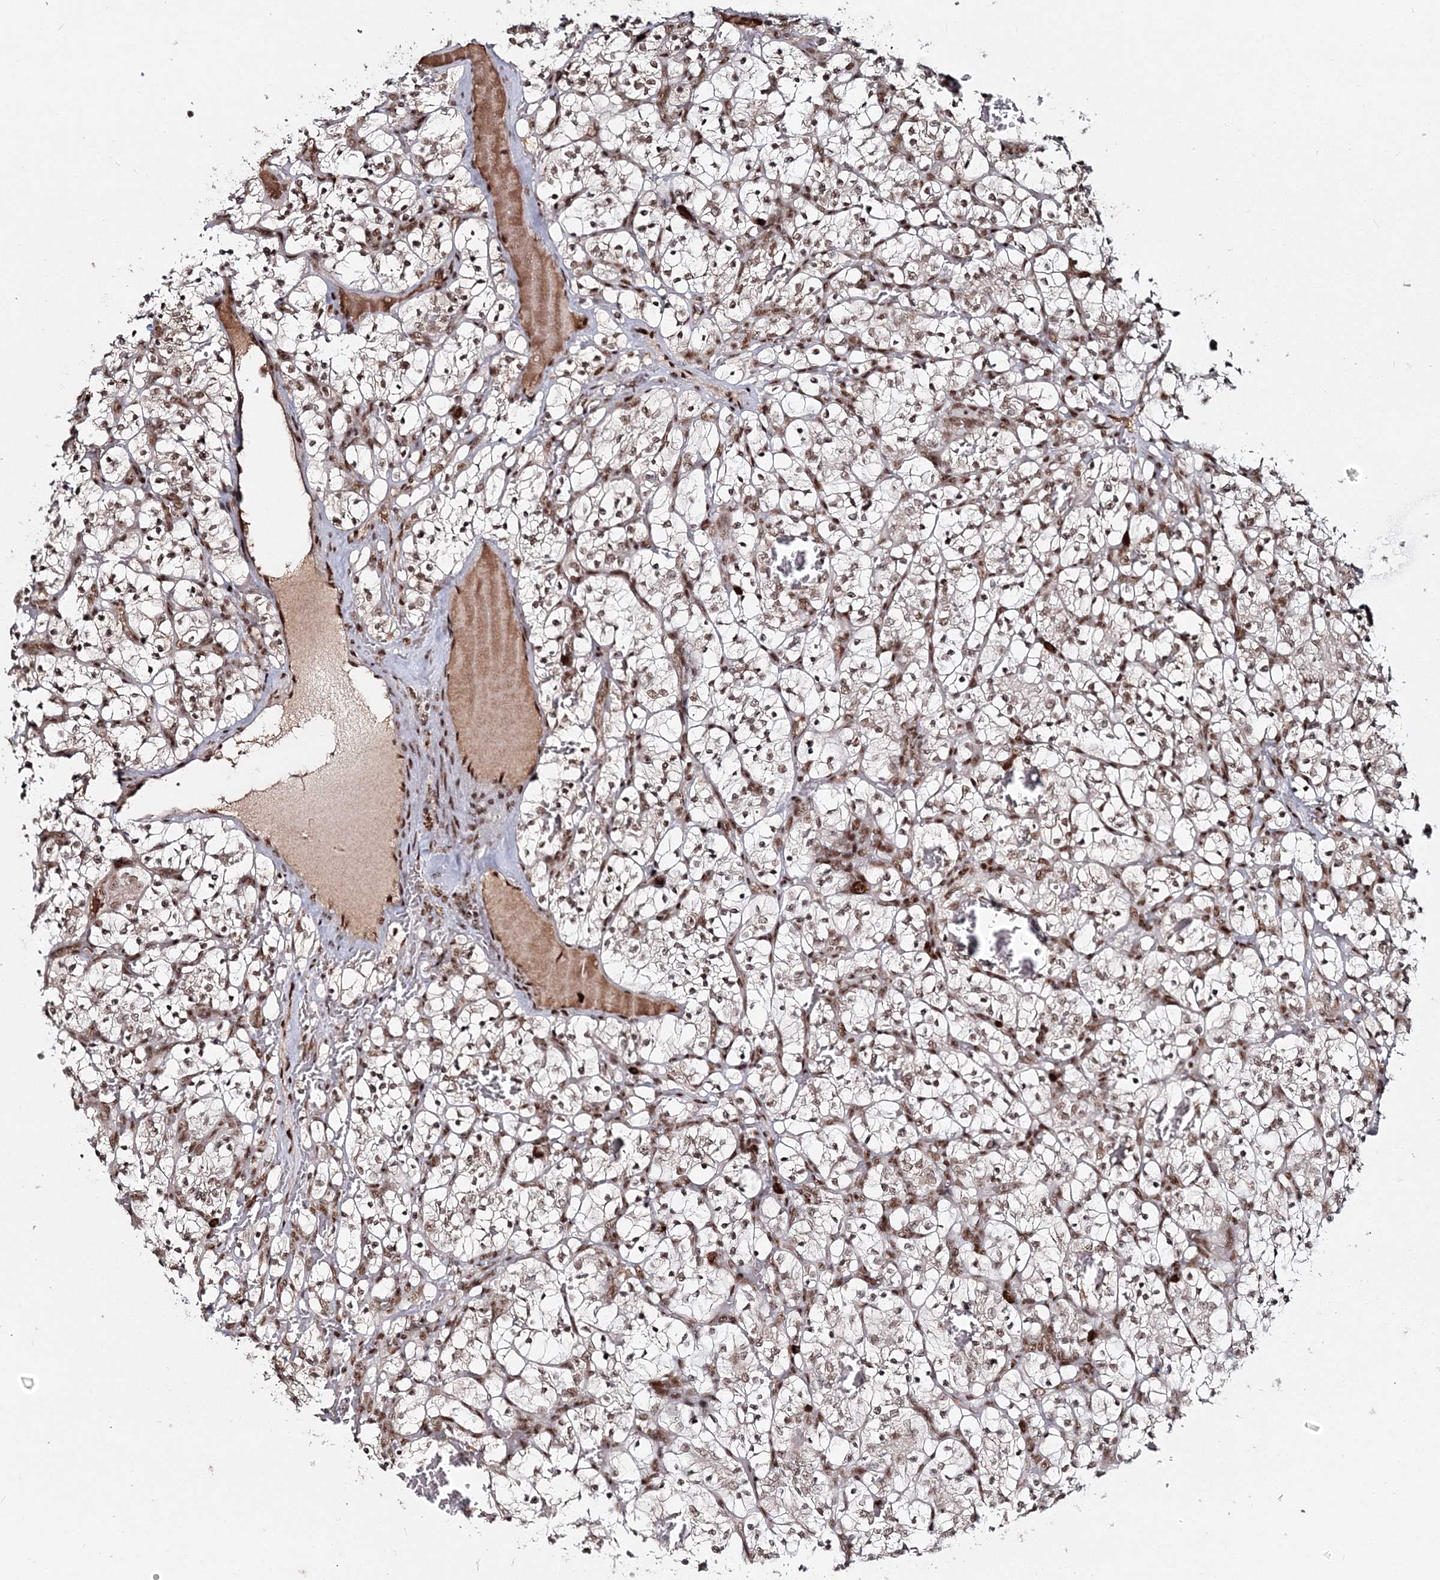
{"staining": {"intensity": "moderate", "quantity": ">75%", "location": "nuclear"}, "tissue": "renal cancer", "cell_type": "Tumor cells", "image_type": "cancer", "snomed": [{"axis": "morphology", "description": "Adenocarcinoma, NOS"}, {"axis": "topography", "description": "Kidney"}], "caption": "Immunohistochemistry (IHC) of adenocarcinoma (renal) displays medium levels of moderate nuclear staining in approximately >75% of tumor cells.", "gene": "QRICH1", "patient": {"sex": "female", "age": 57}}